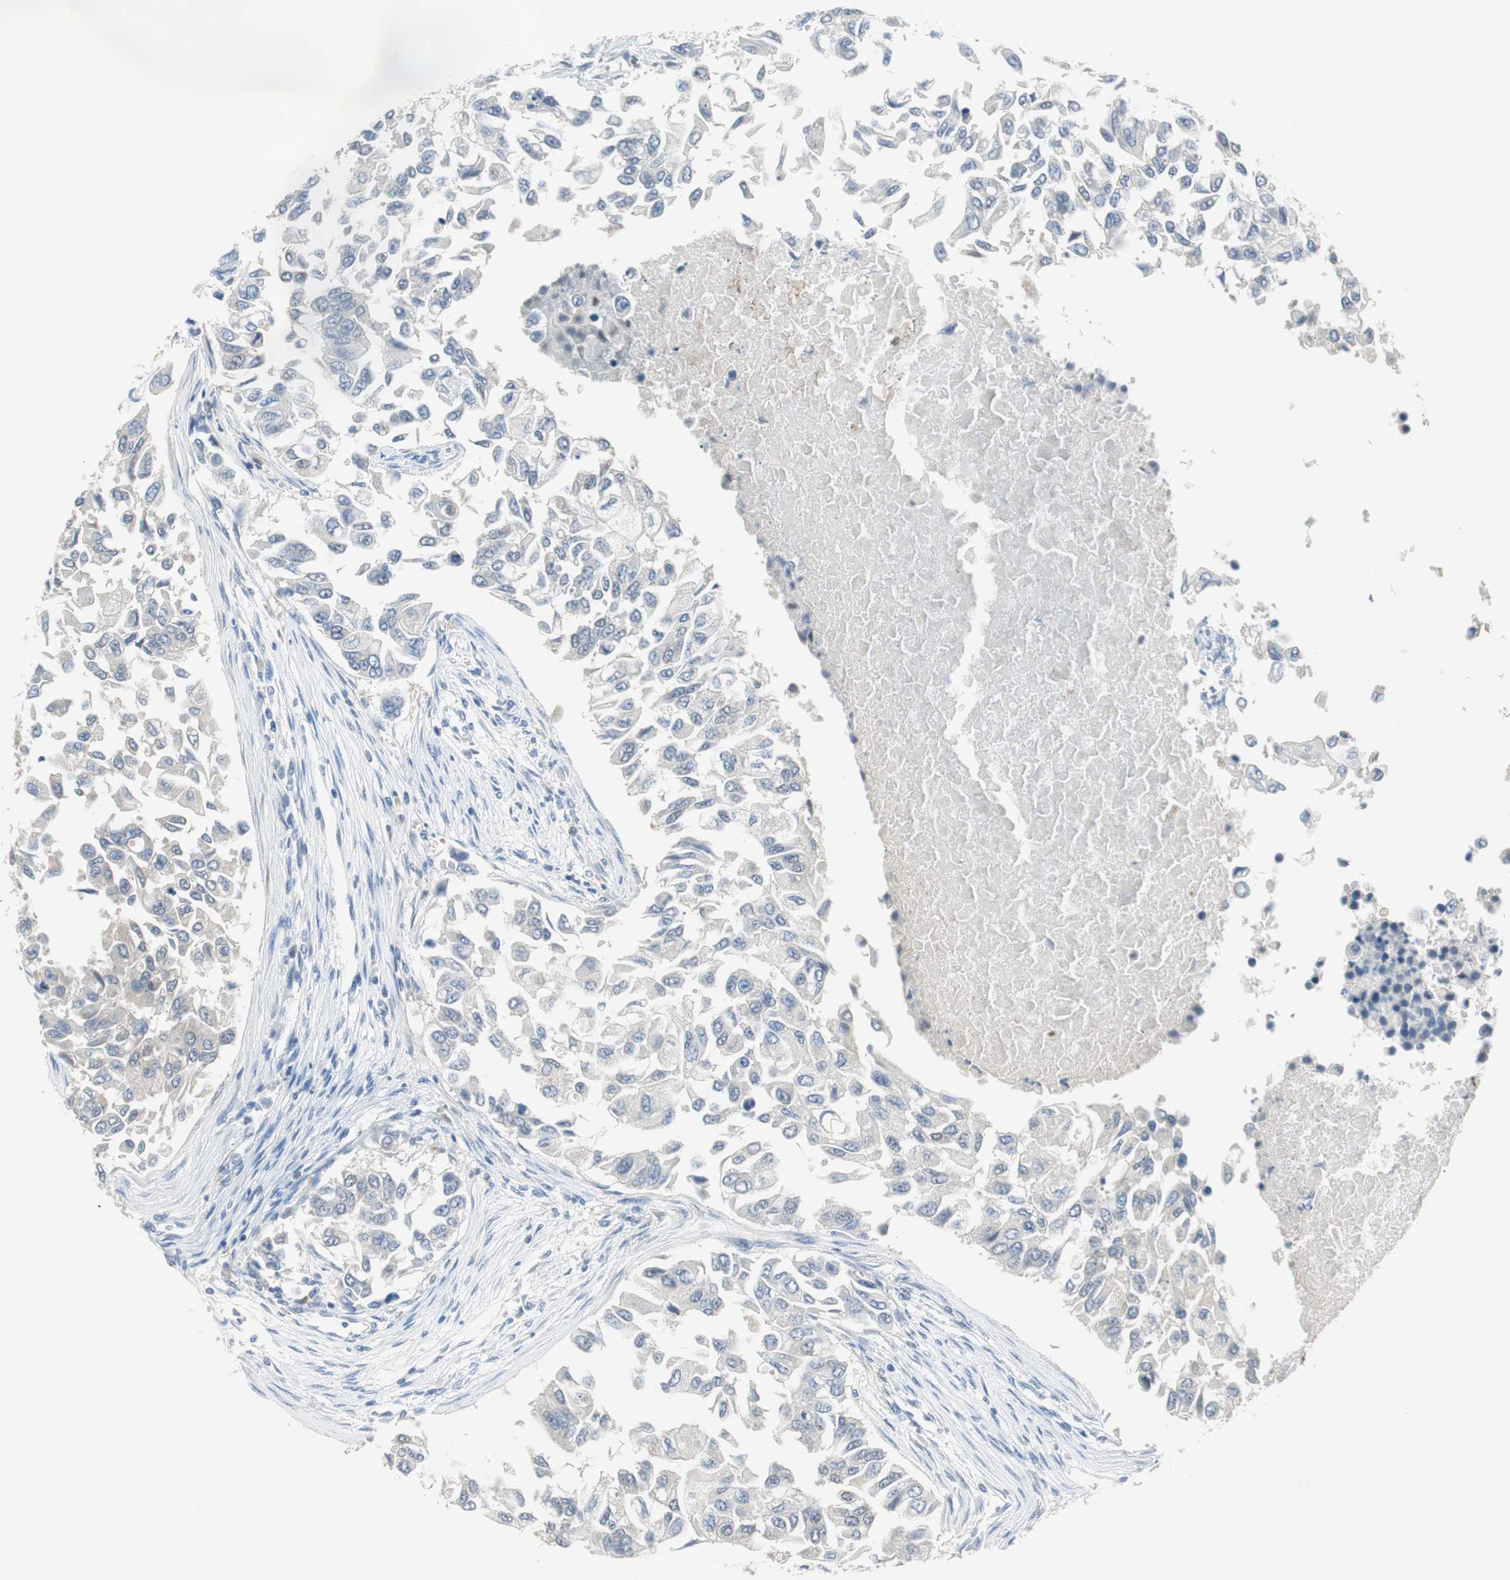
{"staining": {"intensity": "negative", "quantity": "none", "location": "none"}, "tissue": "breast cancer", "cell_type": "Tumor cells", "image_type": "cancer", "snomed": [{"axis": "morphology", "description": "Normal tissue, NOS"}, {"axis": "morphology", "description": "Duct carcinoma"}, {"axis": "topography", "description": "Breast"}], "caption": "Immunohistochemical staining of breast cancer shows no significant positivity in tumor cells. Brightfield microscopy of immunohistochemistry (IHC) stained with DAB (brown) and hematoxylin (blue), captured at high magnification.", "gene": "FBP1", "patient": {"sex": "female", "age": 49}}